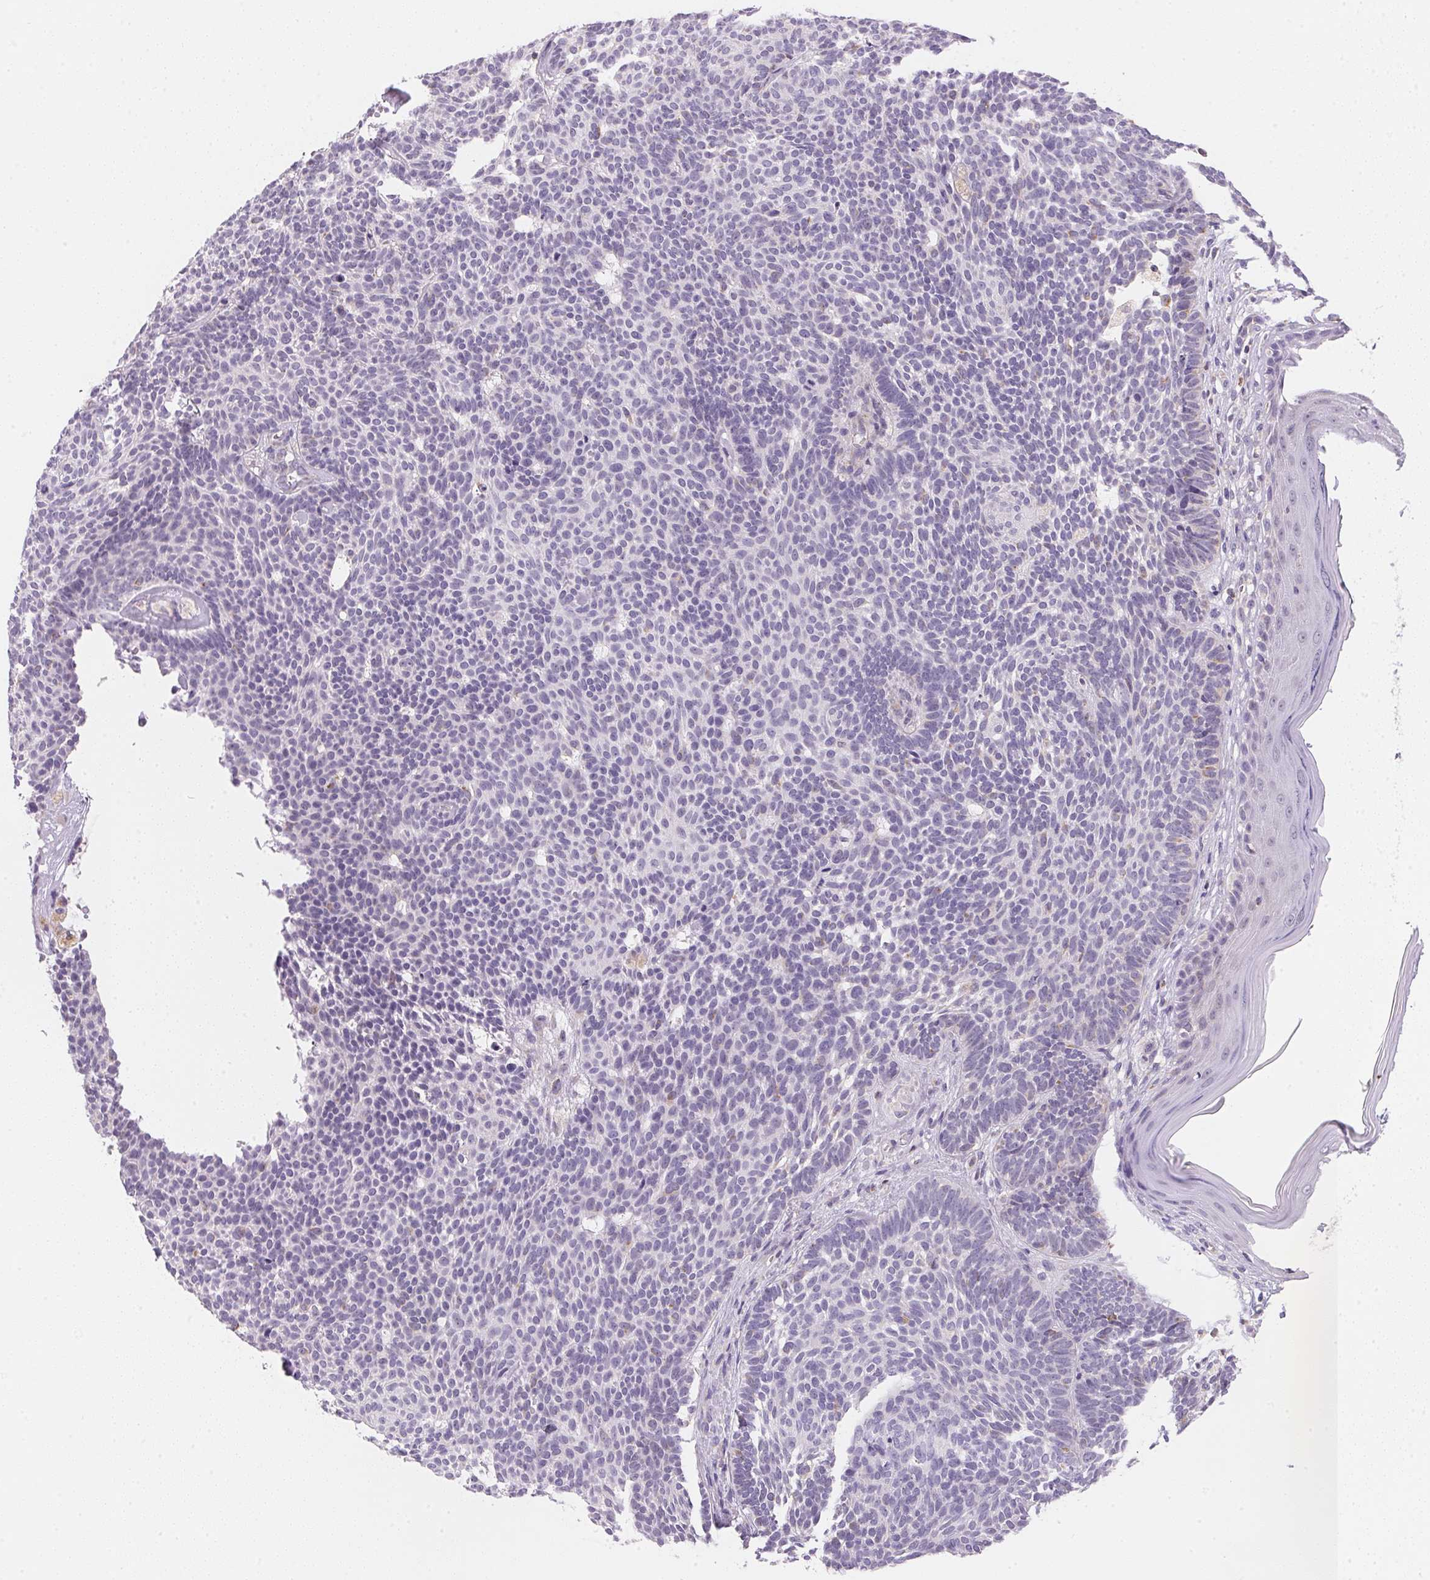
{"staining": {"intensity": "negative", "quantity": "none", "location": "none"}, "tissue": "skin cancer", "cell_type": "Tumor cells", "image_type": "cancer", "snomed": [{"axis": "morphology", "description": "Basal cell carcinoma"}, {"axis": "topography", "description": "Skin"}], "caption": "Tumor cells are negative for protein expression in human skin basal cell carcinoma.", "gene": "GIPC2", "patient": {"sex": "female", "age": 85}}